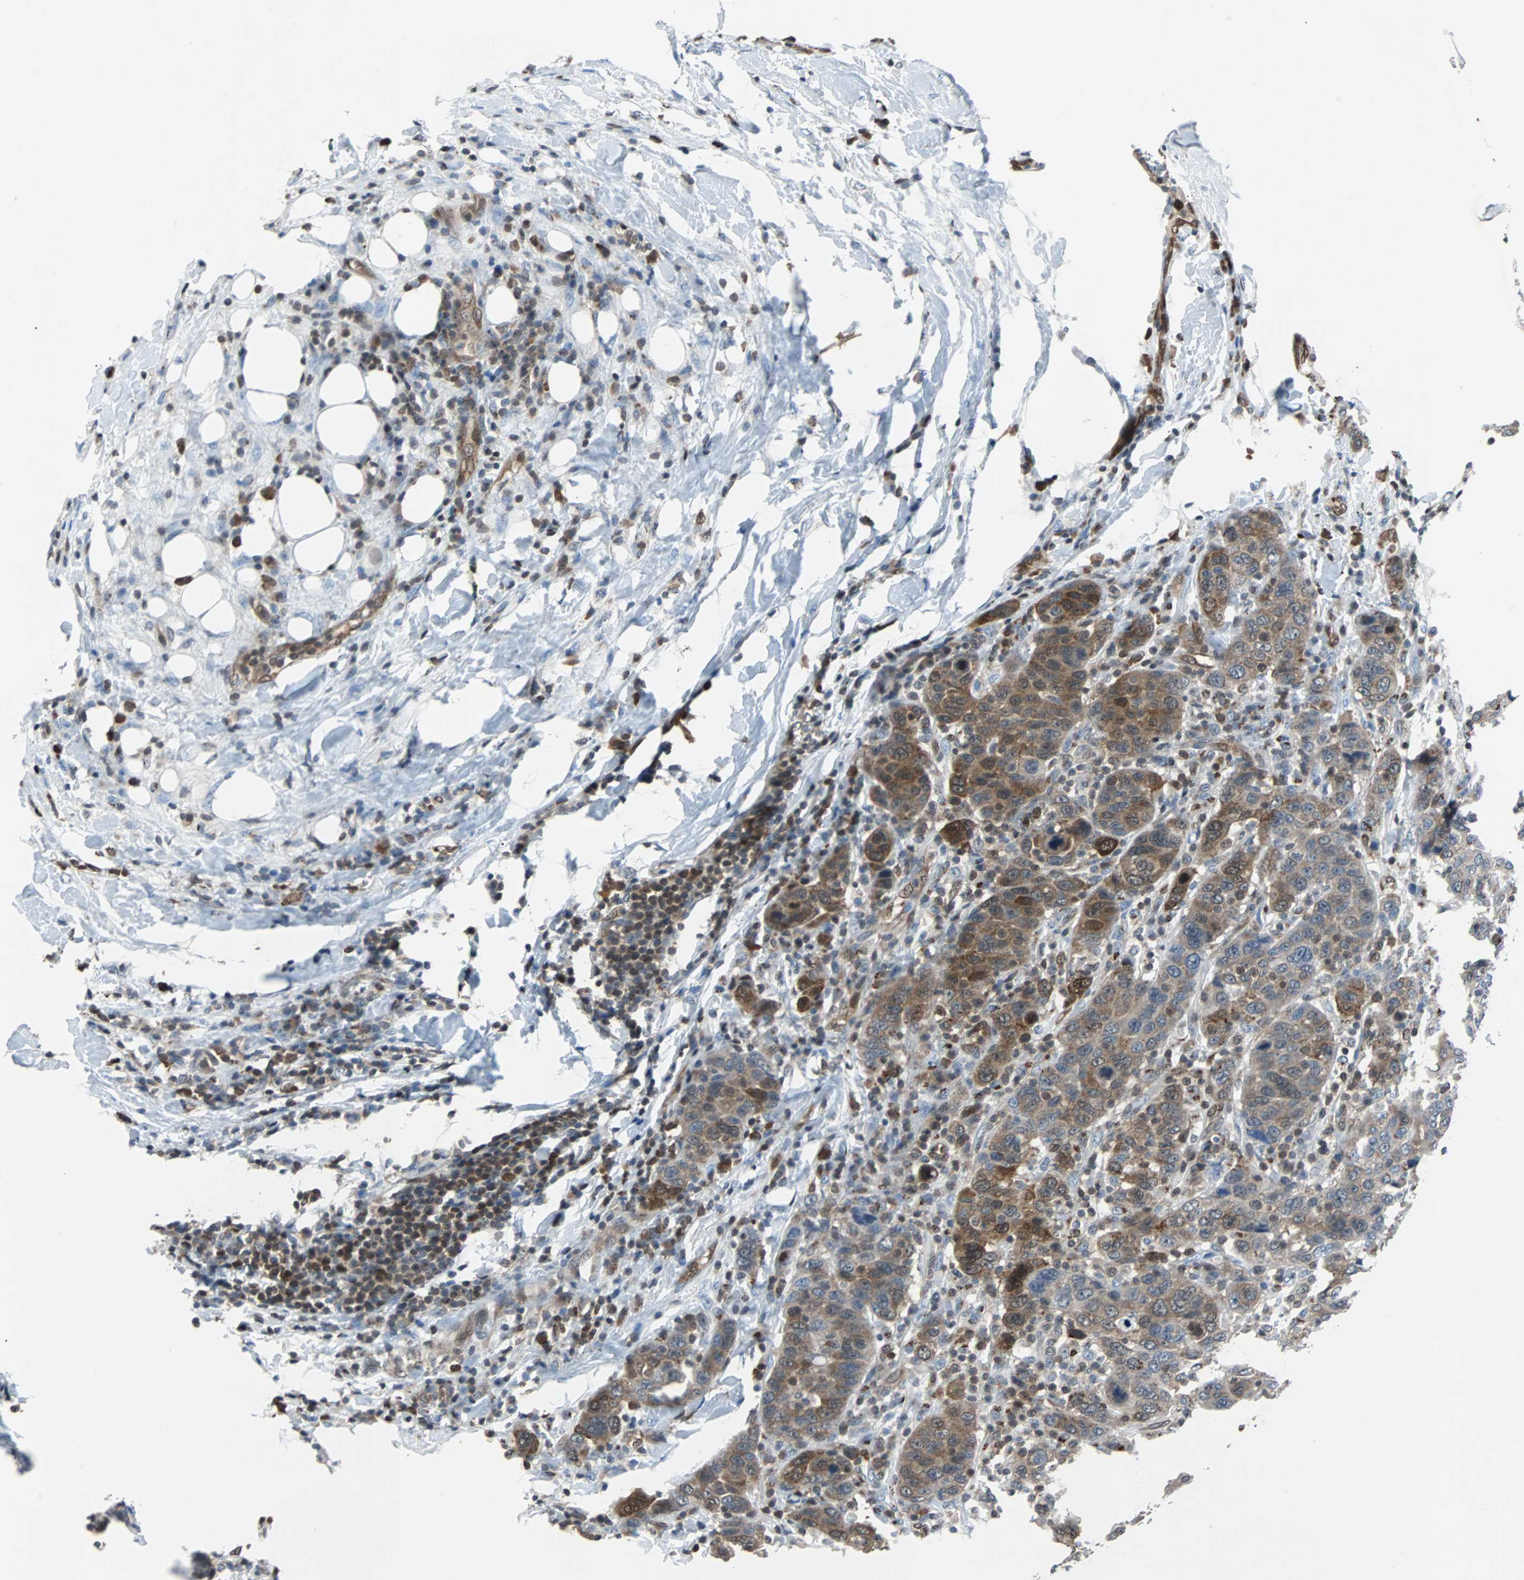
{"staining": {"intensity": "moderate", "quantity": ">75%", "location": "cytoplasmic/membranous,nuclear"}, "tissue": "breast cancer", "cell_type": "Tumor cells", "image_type": "cancer", "snomed": [{"axis": "morphology", "description": "Duct carcinoma"}, {"axis": "topography", "description": "Breast"}], "caption": "A brown stain shows moderate cytoplasmic/membranous and nuclear positivity of a protein in breast intraductal carcinoma tumor cells. Ihc stains the protein in brown and the nuclei are stained blue.", "gene": "MAP2K6", "patient": {"sex": "female", "age": 37}}